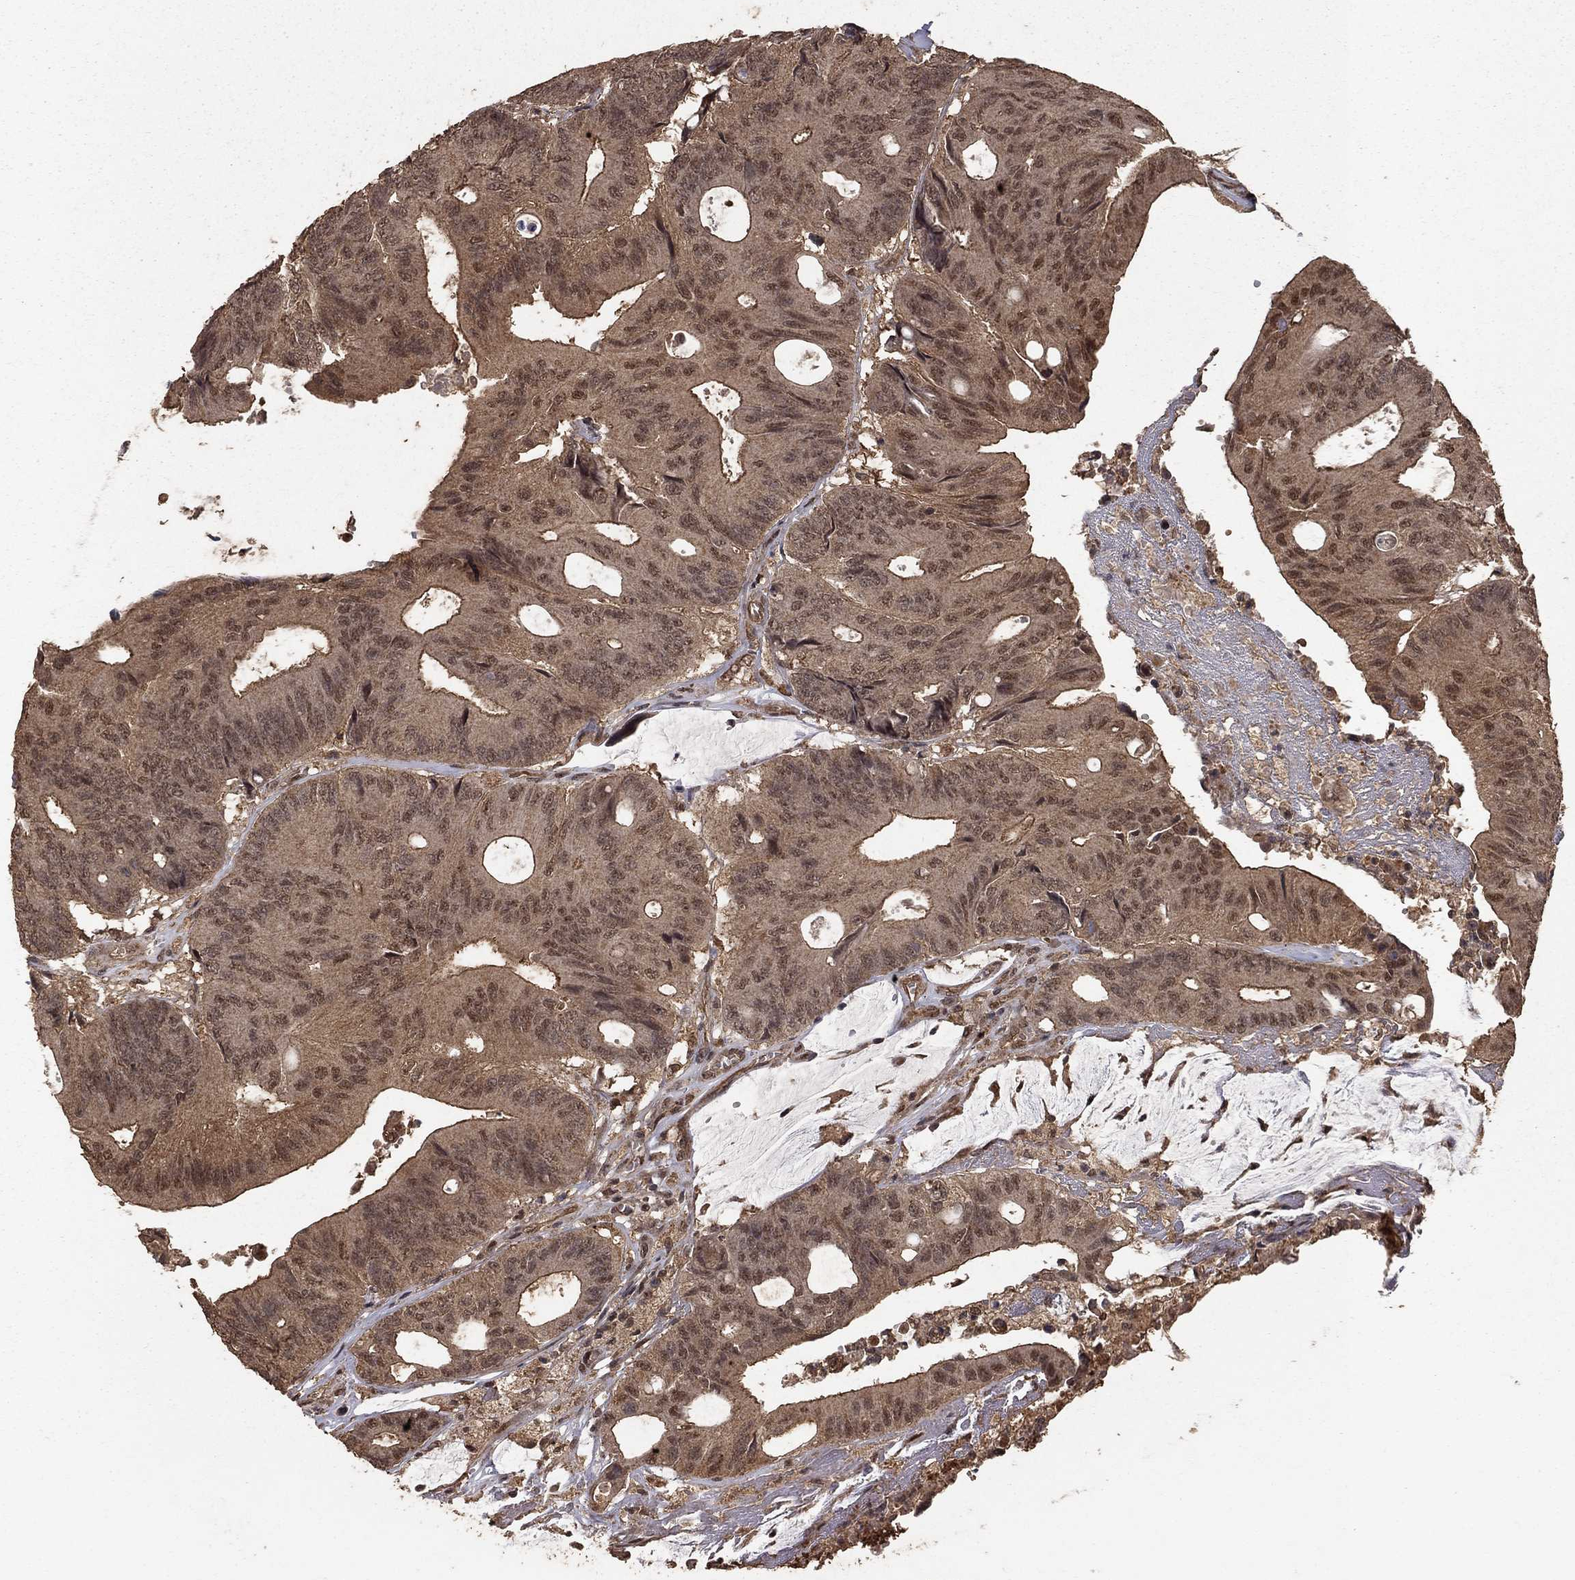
{"staining": {"intensity": "weak", "quantity": ">75%", "location": "cytoplasmic/membranous"}, "tissue": "colorectal cancer", "cell_type": "Tumor cells", "image_type": "cancer", "snomed": [{"axis": "morphology", "description": "Normal tissue, NOS"}, {"axis": "morphology", "description": "Adenocarcinoma, NOS"}, {"axis": "topography", "description": "Colon"}], "caption": "Human adenocarcinoma (colorectal) stained with a protein marker shows weak staining in tumor cells.", "gene": "PRDM1", "patient": {"sex": "male", "age": 65}}